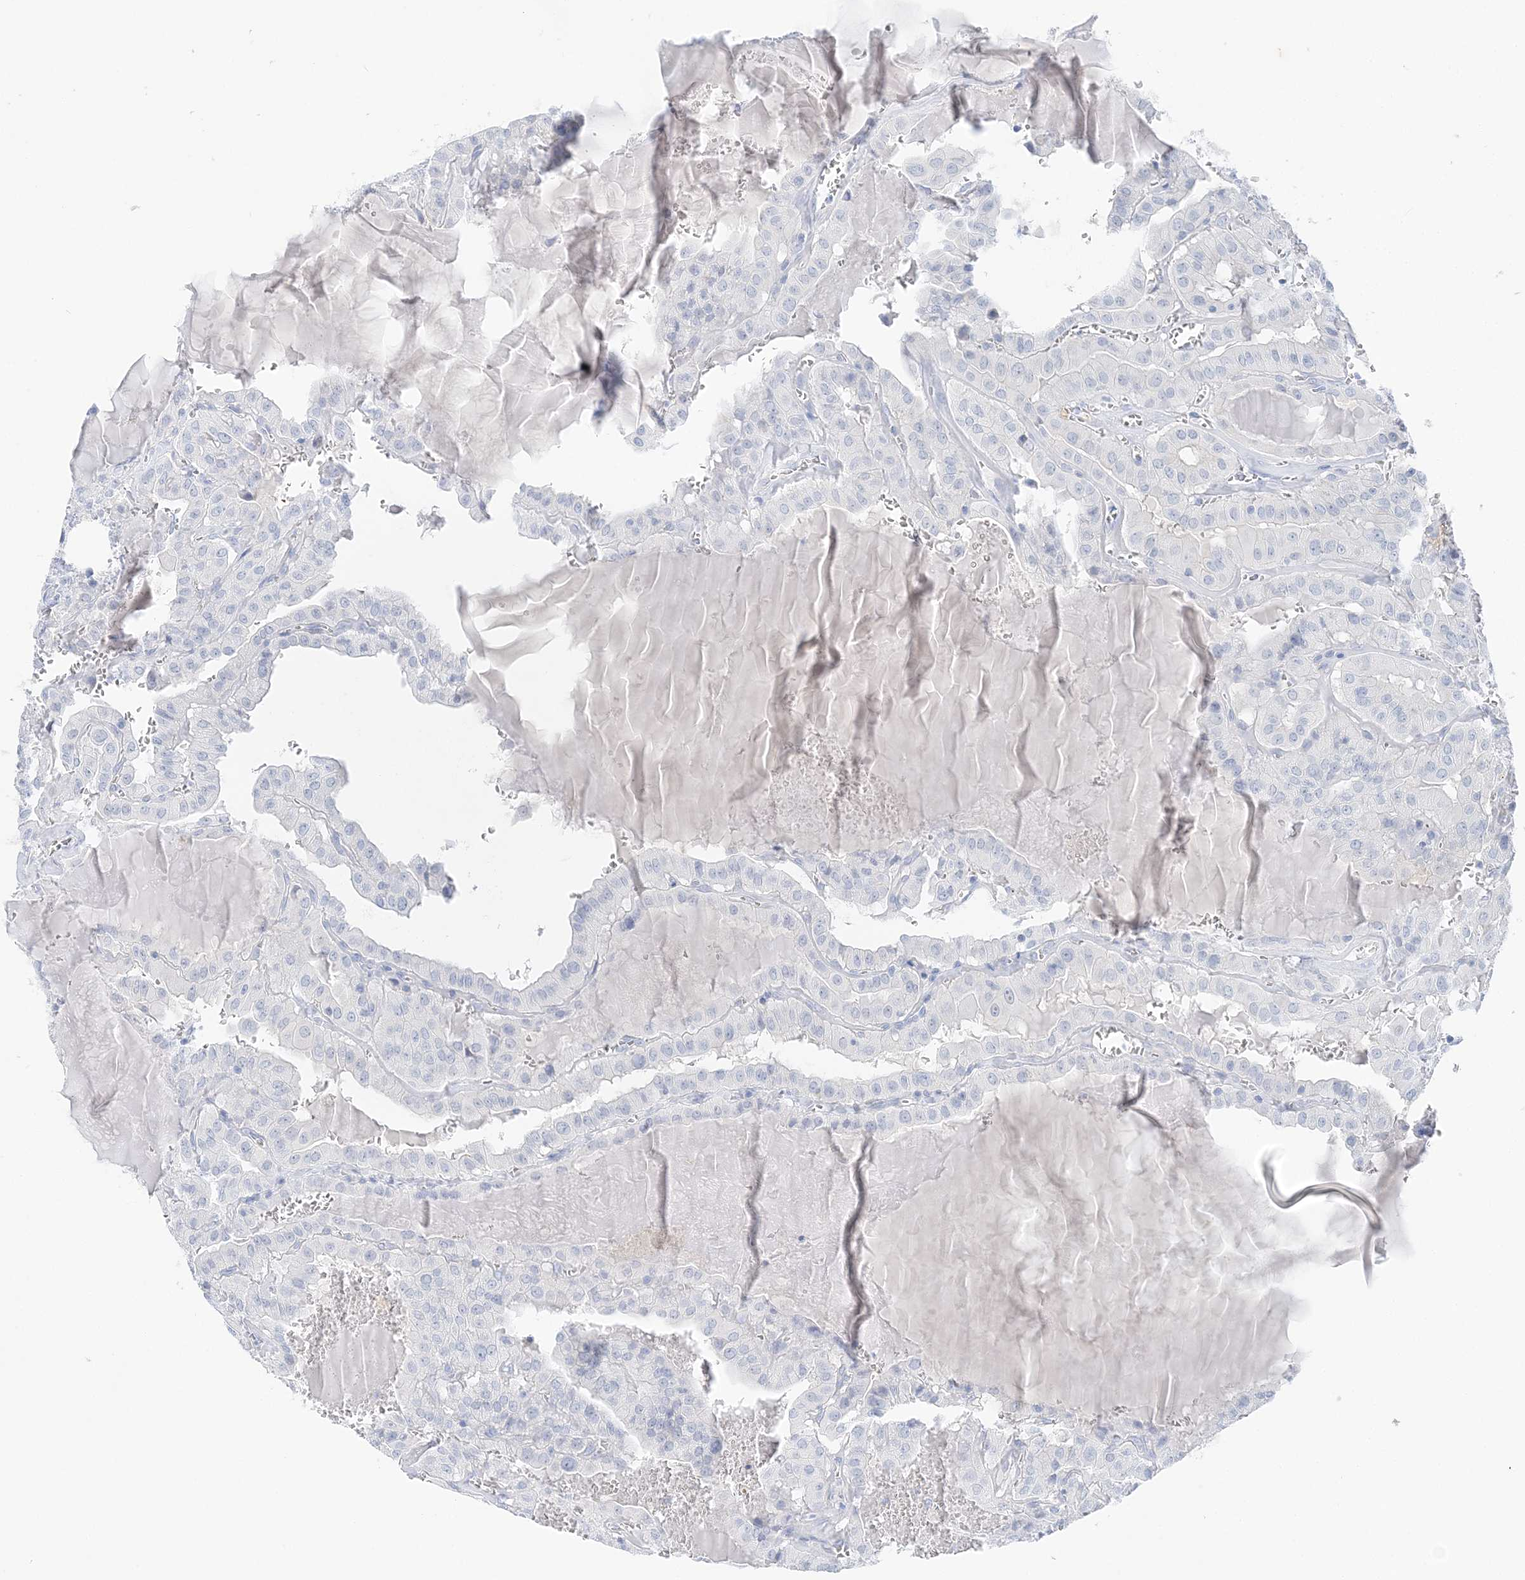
{"staining": {"intensity": "negative", "quantity": "none", "location": "none"}, "tissue": "thyroid cancer", "cell_type": "Tumor cells", "image_type": "cancer", "snomed": [{"axis": "morphology", "description": "Papillary adenocarcinoma, NOS"}, {"axis": "topography", "description": "Thyroid gland"}], "caption": "Papillary adenocarcinoma (thyroid) was stained to show a protein in brown. There is no significant expression in tumor cells. Brightfield microscopy of immunohistochemistry stained with DAB (brown) and hematoxylin (blue), captured at high magnification.", "gene": "HMGCS1", "patient": {"sex": "male", "age": 52}}